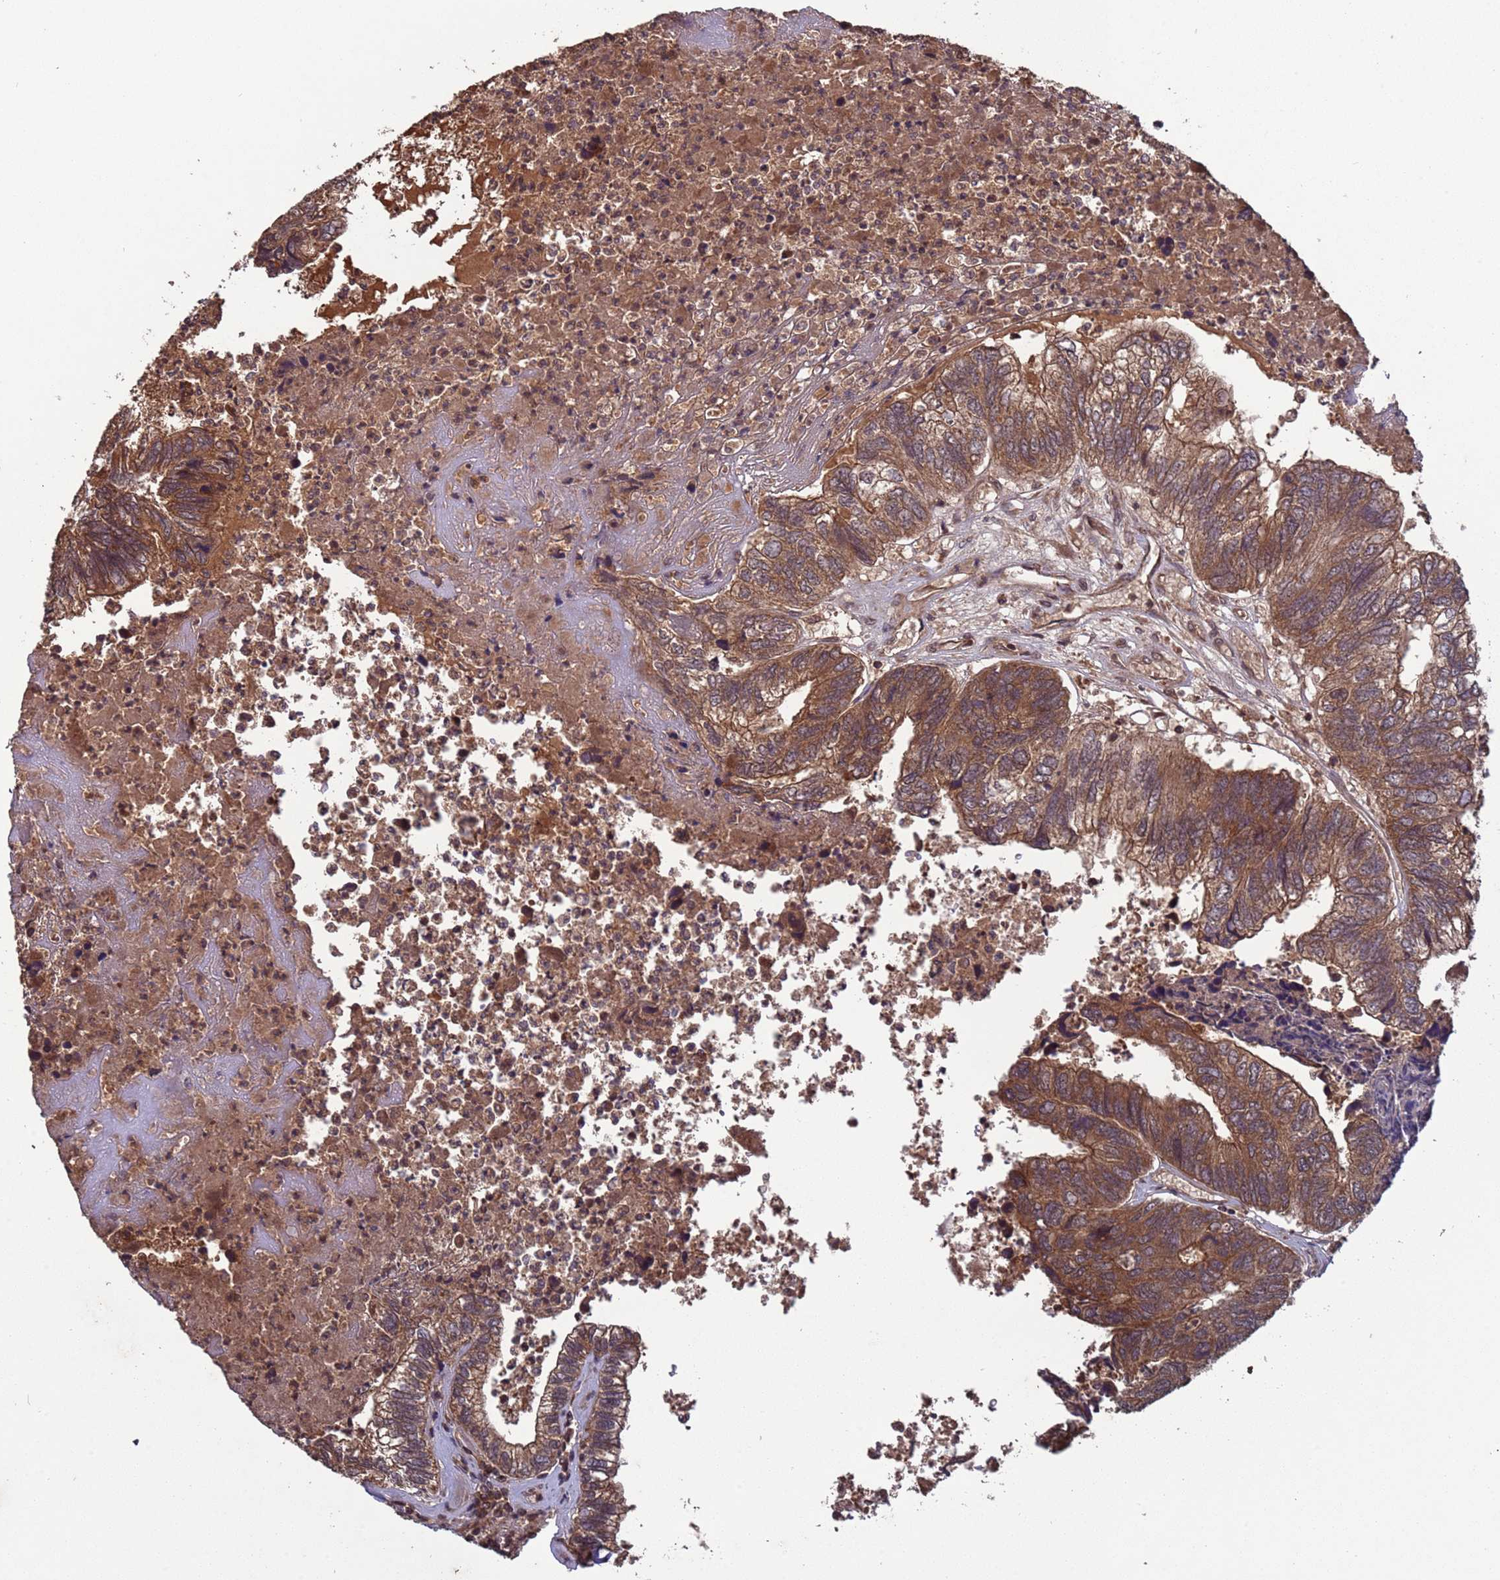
{"staining": {"intensity": "moderate", "quantity": ">75%", "location": "cytoplasmic/membranous"}, "tissue": "colorectal cancer", "cell_type": "Tumor cells", "image_type": "cancer", "snomed": [{"axis": "morphology", "description": "Adenocarcinoma, NOS"}, {"axis": "topography", "description": "Colon"}], "caption": "Moderate cytoplasmic/membranous expression for a protein is identified in about >75% of tumor cells of colorectal cancer using immunohistochemistry (IHC).", "gene": "ERI1", "patient": {"sex": "female", "age": 67}}